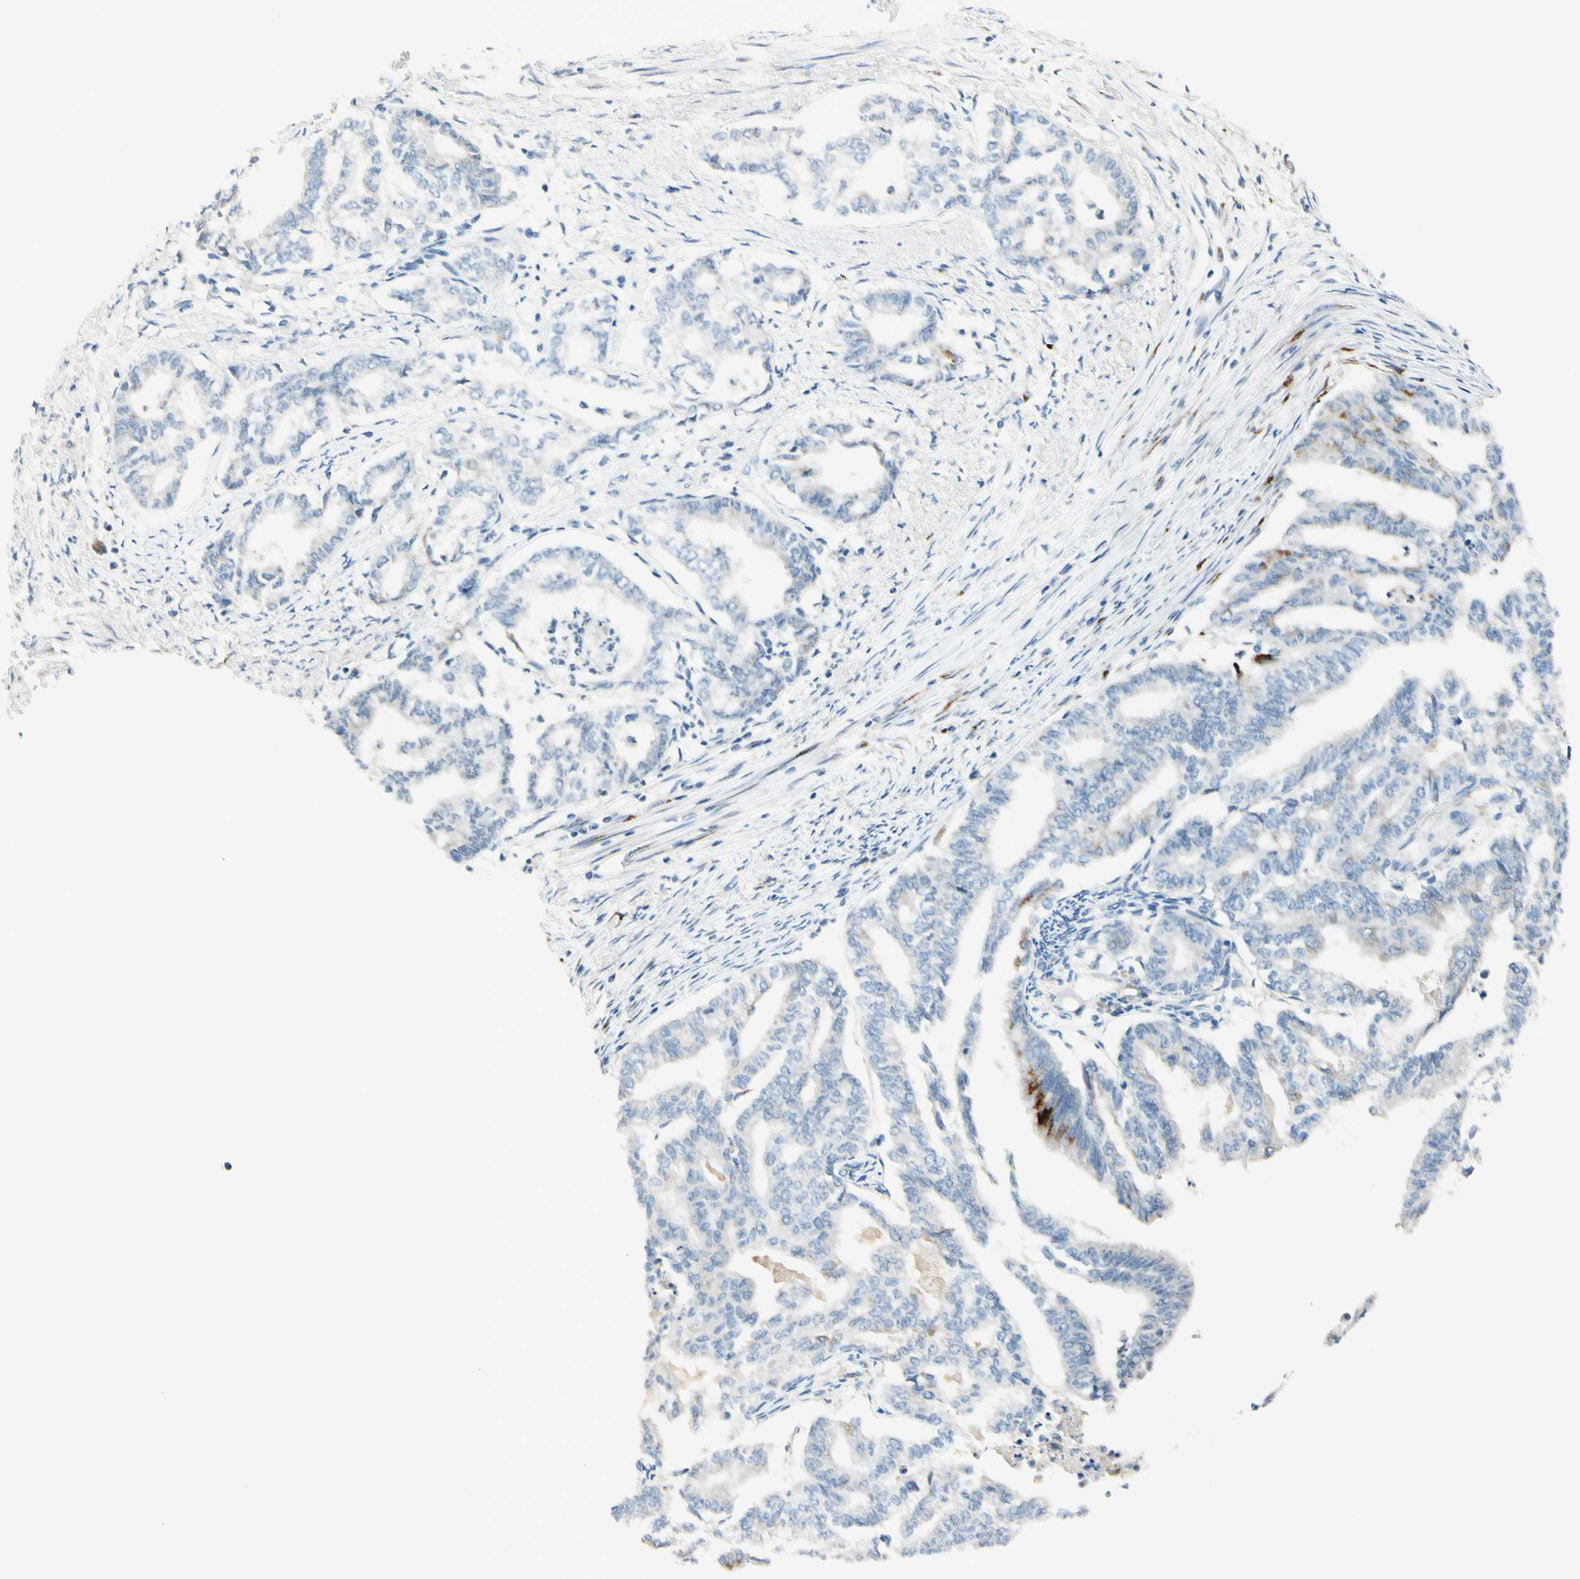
{"staining": {"intensity": "moderate", "quantity": "<25%", "location": "cytoplasmic/membranous"}, "tissue": "endometrial cancer", "cell_type": "Tumor cells", "image_type": "cancer", "snomed": [{"axis": "morphology", "description": "Adenocarcinoma, NOS"}, {"axis": "topography", "description": "Endometrium"}], "caption": "The micrograph reveals immunohistochemical staining of endometrial cancer. There is moderate cytoplasmic/membranous staining is appreciated in approximately <25% of tumor cells. Nuclei are stained in blue.", "gene": "GALNT5", "patient": {"sex": "female", "age": 79}}